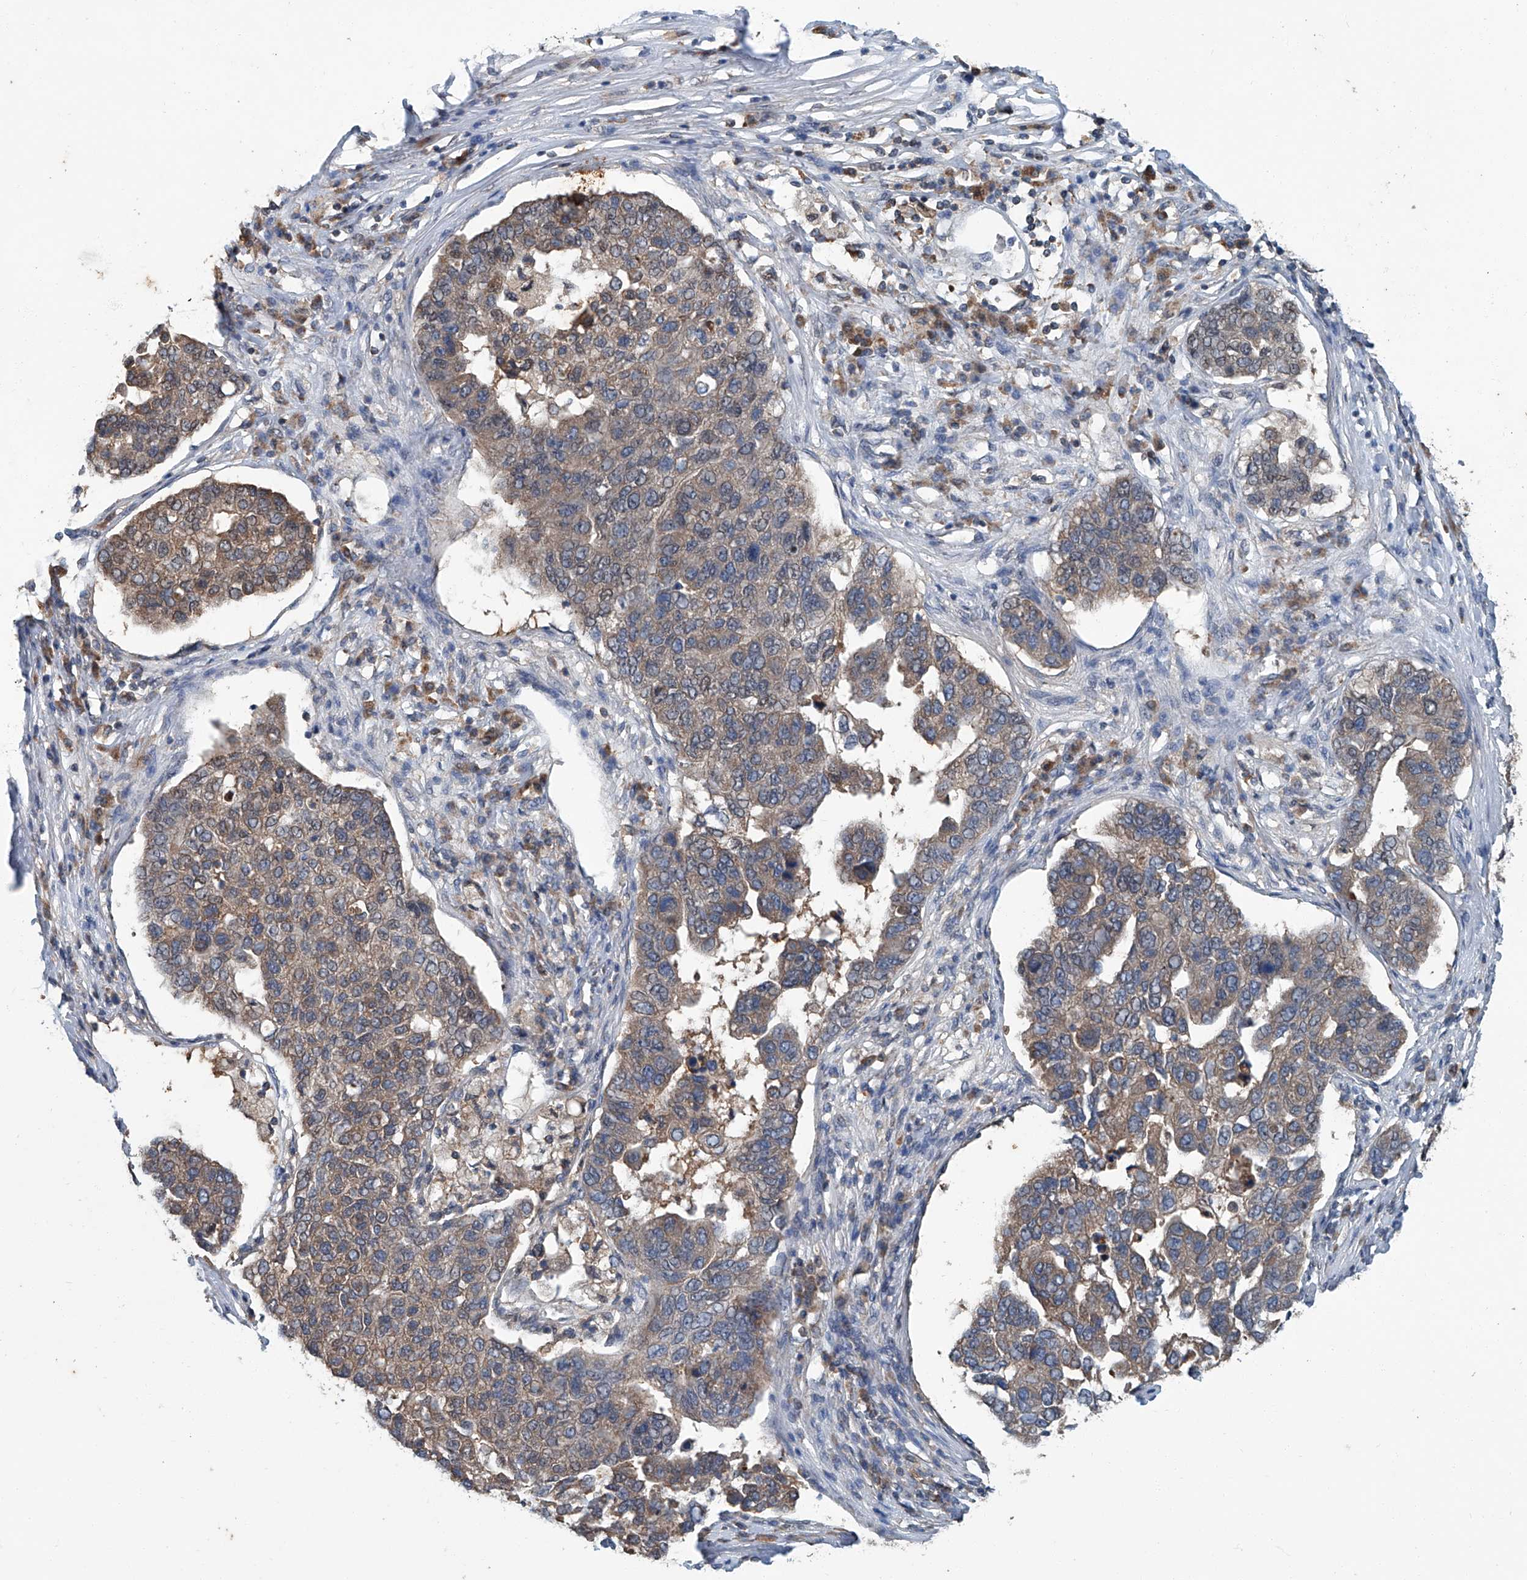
{"staining": {"intensity": "weak", "quantity": ">75%", "location": "cytoplasmic/membranous"}, "tissue": "pancreatic cancer", "cell_type": "Tumor cells", "image_type": "cancer", "snomed": [{"axis": "morphology", "description": "Adenocarcinoma, NOS"}, {"axis": "topography", "description": "Pancreas"}], "caption": "Immunohistochemistry (IHC) photomicrograph of neoplastic tissue: human adenocarcinoma (pancreatic) stained using IHC demonstrates low levels of weak protein expression localized specifically in the cytoplasmic/membranous of tumor cells, appearing as a cytoplasmic/membranous brown color.", "gene": "CLK1", "patient": {"sex": "female", "age": 61}}